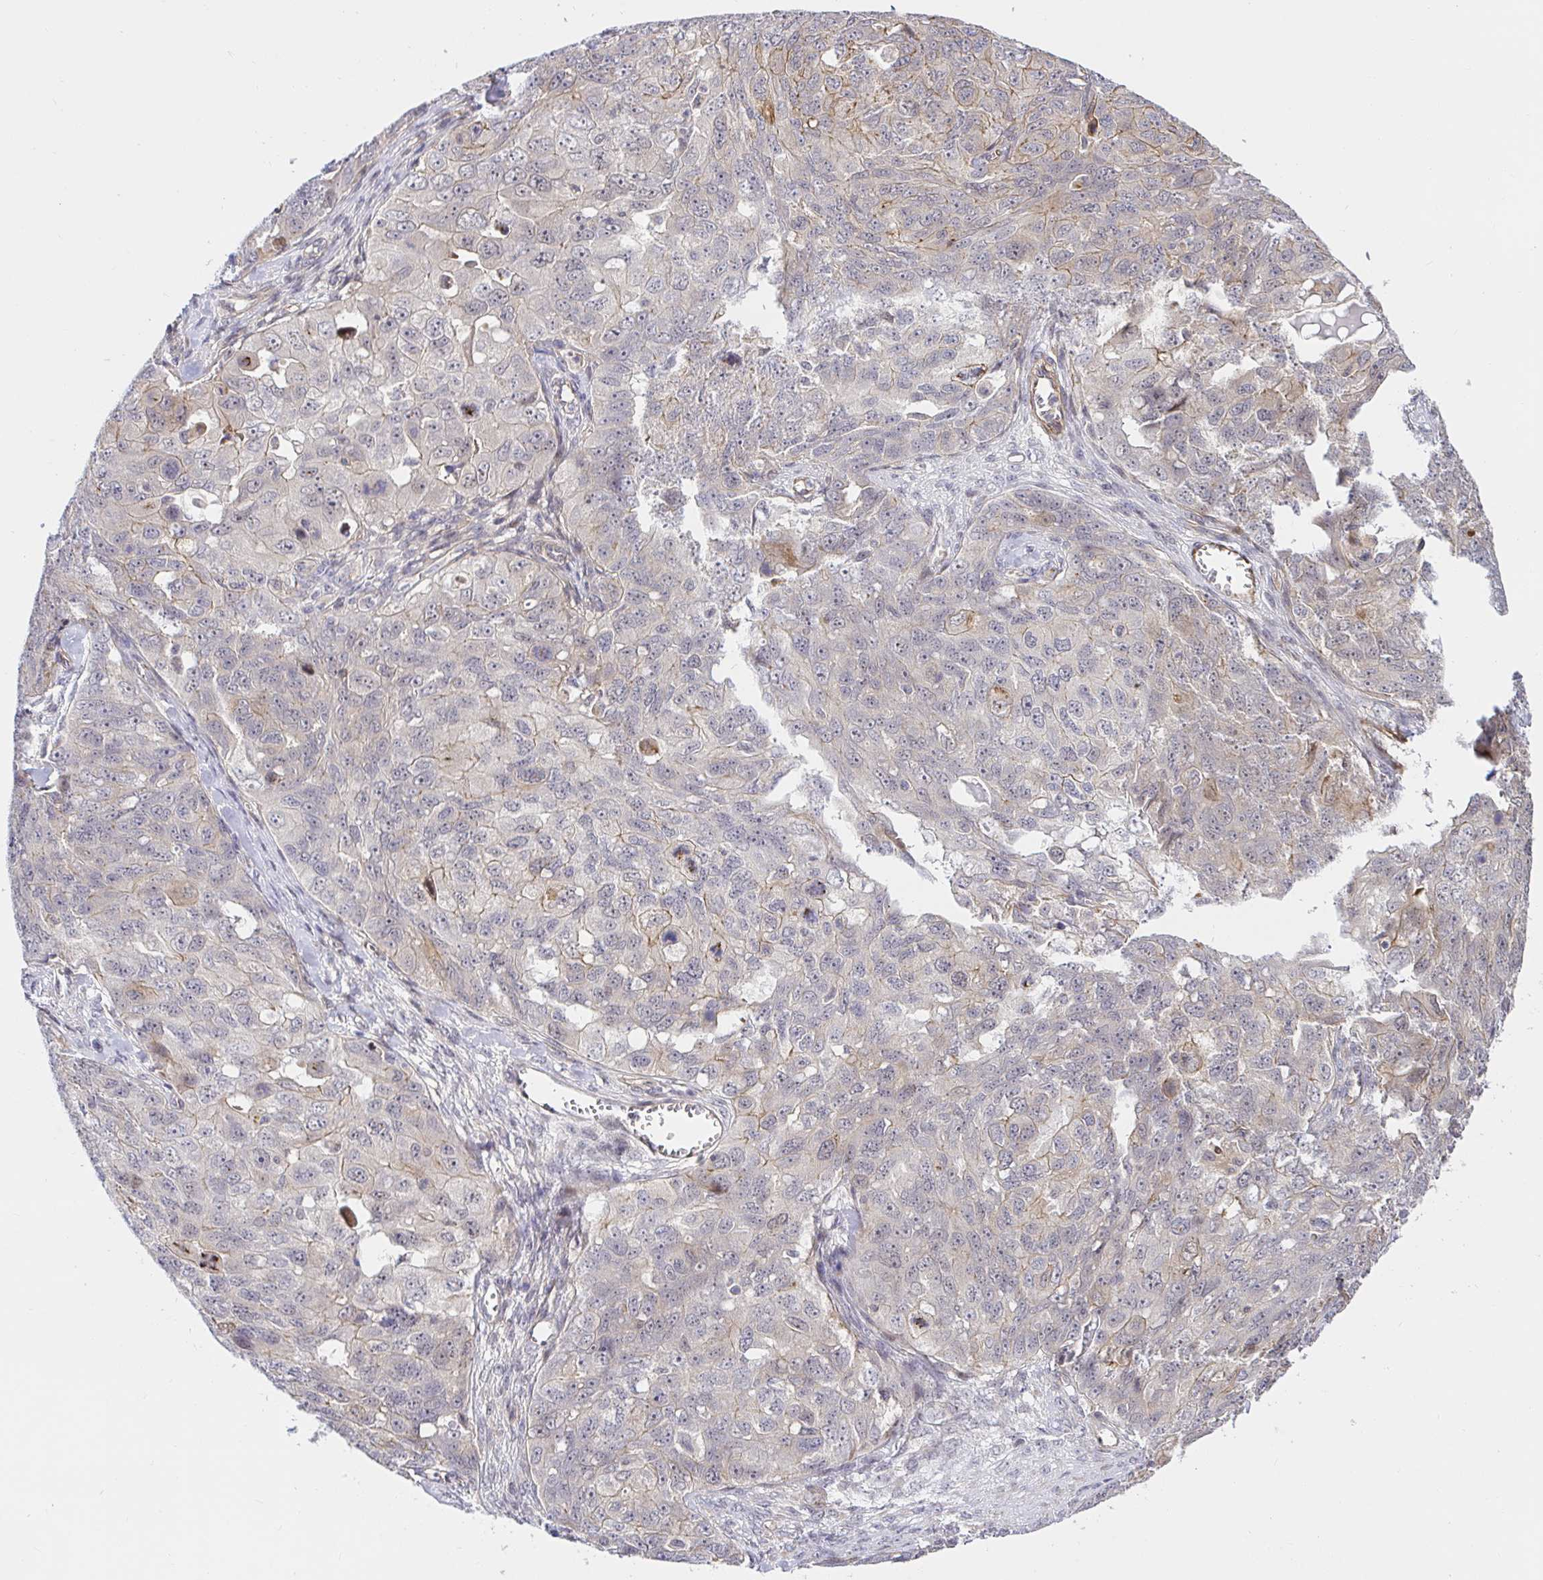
{"staining": {"intensity": "negative", "quantity": "none", "location": "none"}, "tissue": "ovarian cancer", "cell_type": "Tumor cells", "image_type": "cancer", "snomed": [{"axis": "morphology", "description": "Carcinoma, endometroid"}, {"axis": "topography", "description": "Ovary"}], "caption": "Immunohistochemical staining of human endometroid carcinoma (ovarian) reveals no significant expression in tumor cells.", "gene": "TRIM55", "patient": {"sex": "female", "age": 70}}